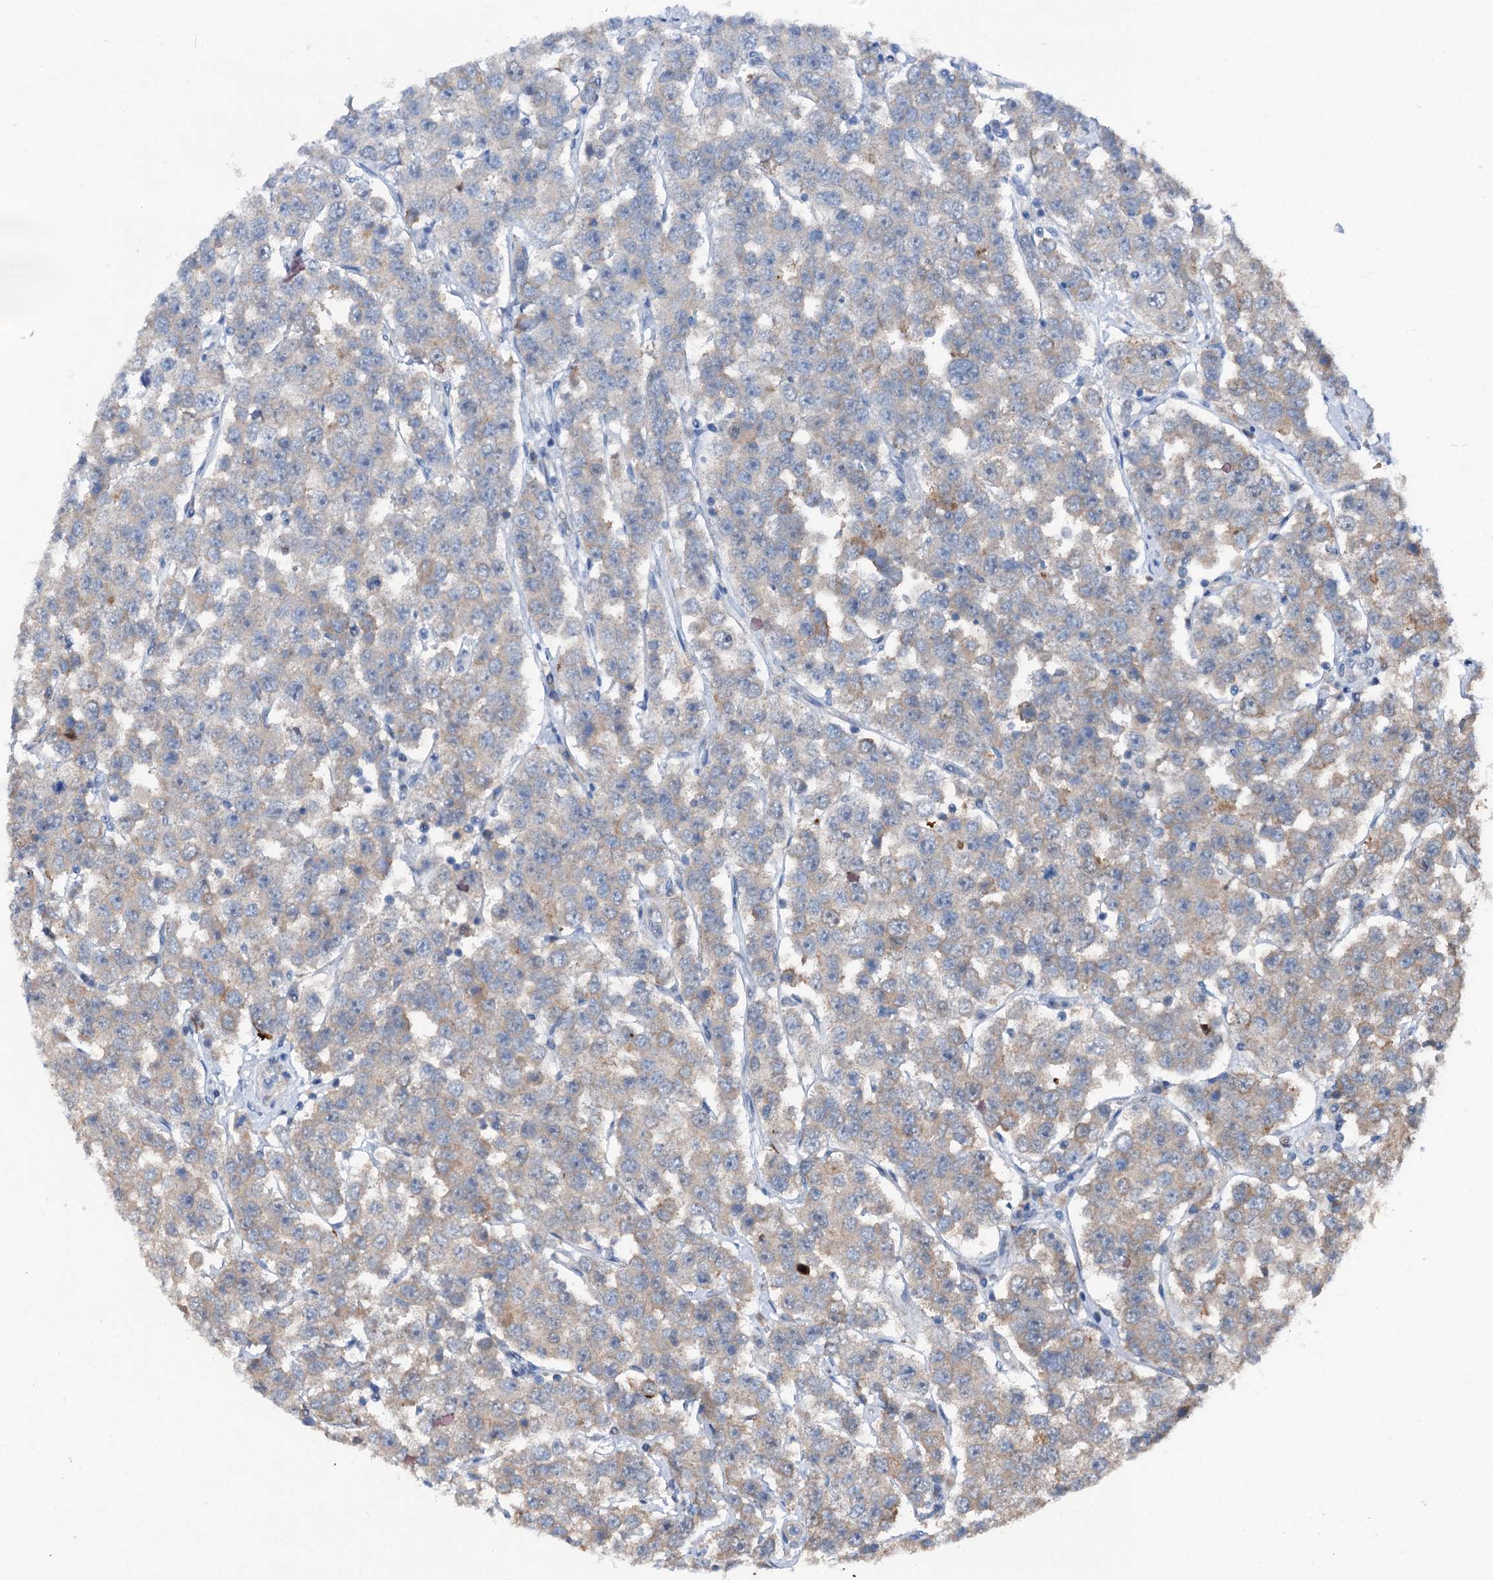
{"staining": {"intensity": "moderate", "quantity": "25%-75%", "location": "cytoplasmic/membranous"}, "tissue": "testis cancer", "cell_type": "Tumor cells", "image_type": "cancer", "snomed": [{"axis": "morphology", "description": "Seminoma, NOS"}, {"axis": "topography", "description": "Testis"}], "caption": "High-magnification brightfield microscopy of testis seminoma stained with DAB (3,3'-diaminobenzidine) (brown) and counterstained with hematoxylin (blue). tumor cells exhibit moderate cytoplasmic/membranous staining is present in about25%-75% of cells. Nuclei are stained in blue.", "gene": "PSMD13", "patient": {"sex": "male", "age": 28}}